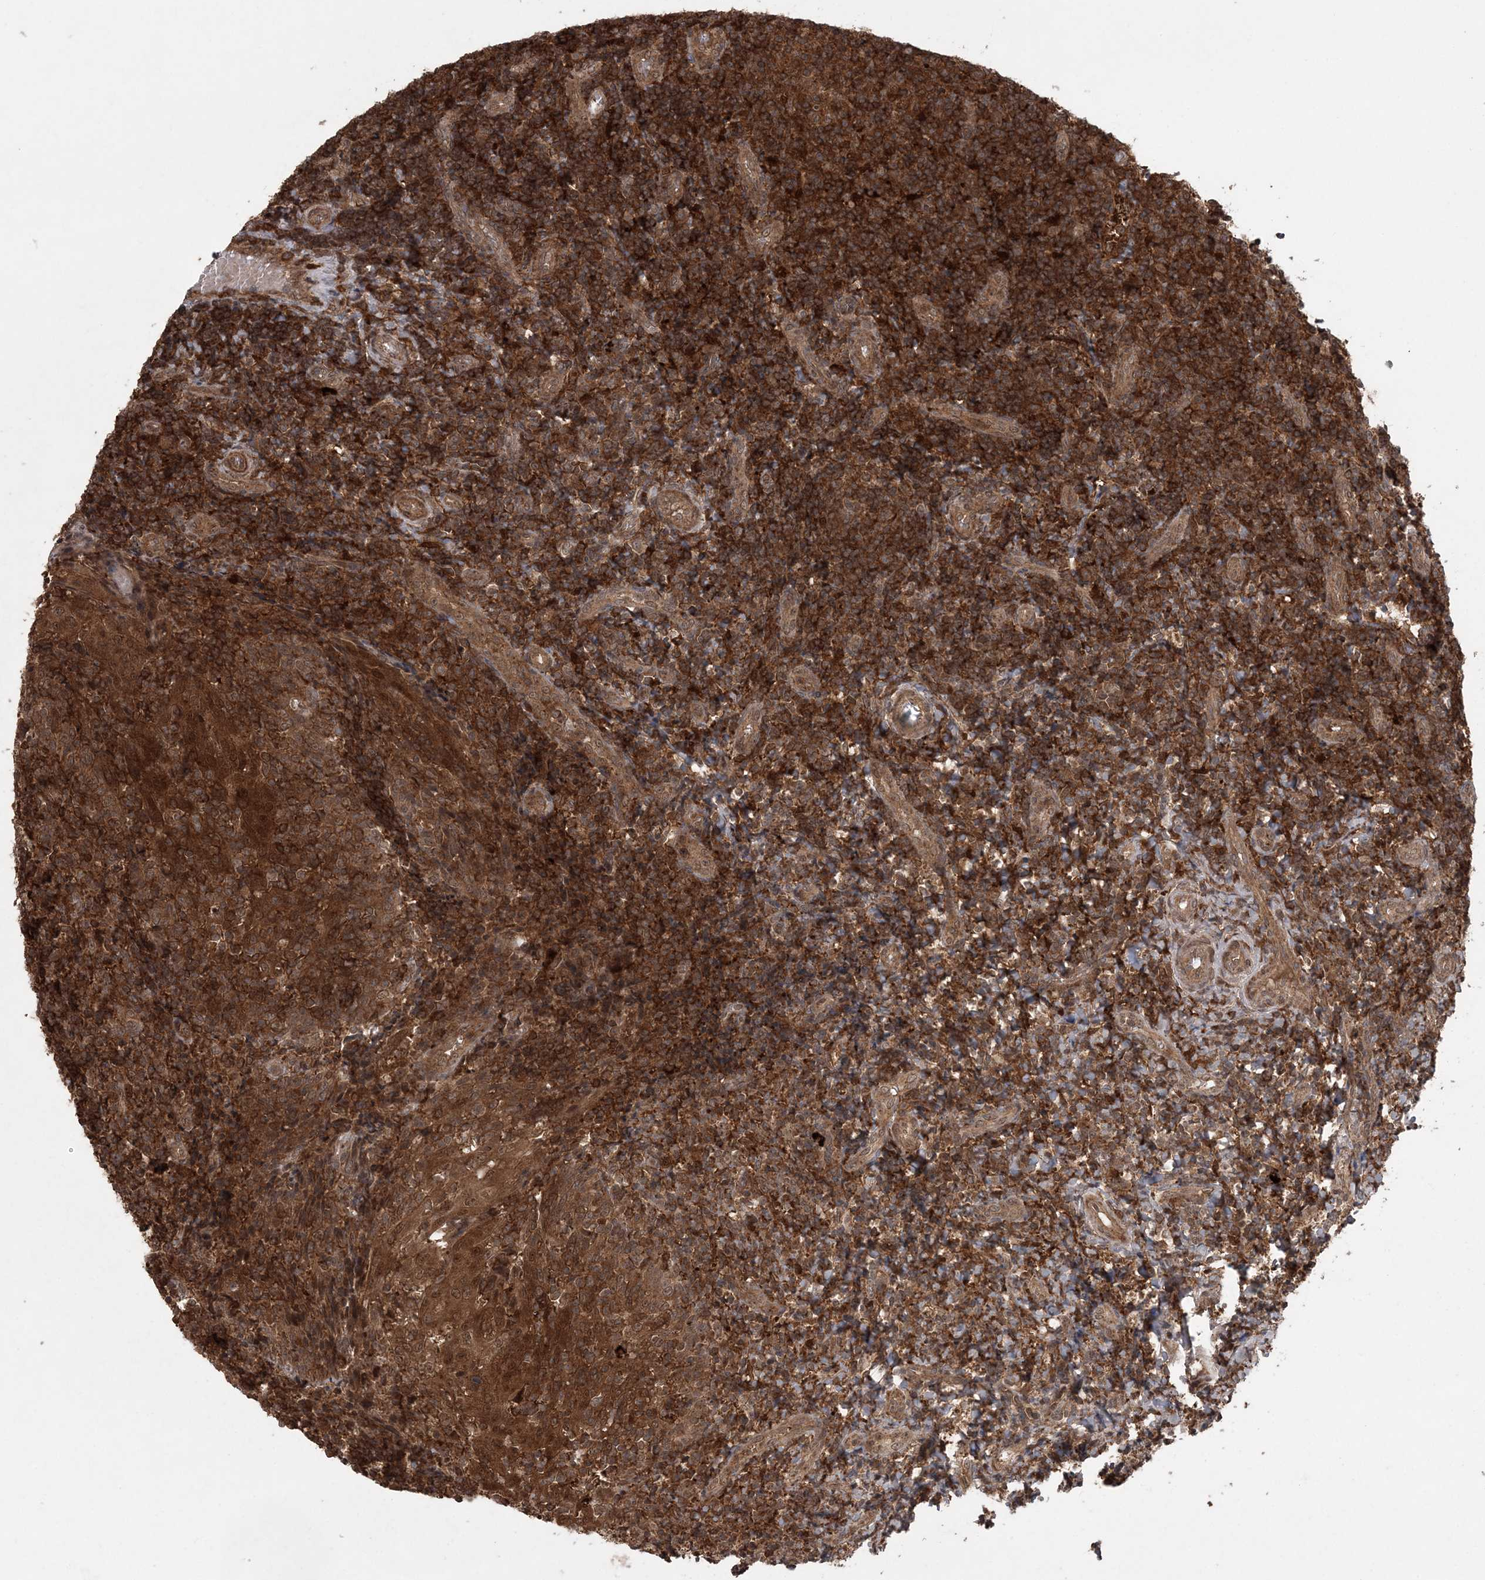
{"staining": {"intensity": "moderate", "quantity": ">75%", "location": "cytoplasmic/membranous"}, "tissue": "tonsil", "cell_type": "Germinal center cells", "image_type": "normal", "snomed": [{"axis": "morphology", "description": "Normal tissue, NOS"}, {"axis": "topography", "description": "Tonsil"}], "caption": "IHC image of normal tonsil: human tonsil stained using immunohistochemistry (IHC) exhibits medium levels of moderate protein expression localized specifically in the cytoplasmic/membranous of germinal center cells, appearing as a cytoplasmic/membranous brown color.", "gene": "LACC1", "patient": {"sex": "female", "age": 19}}